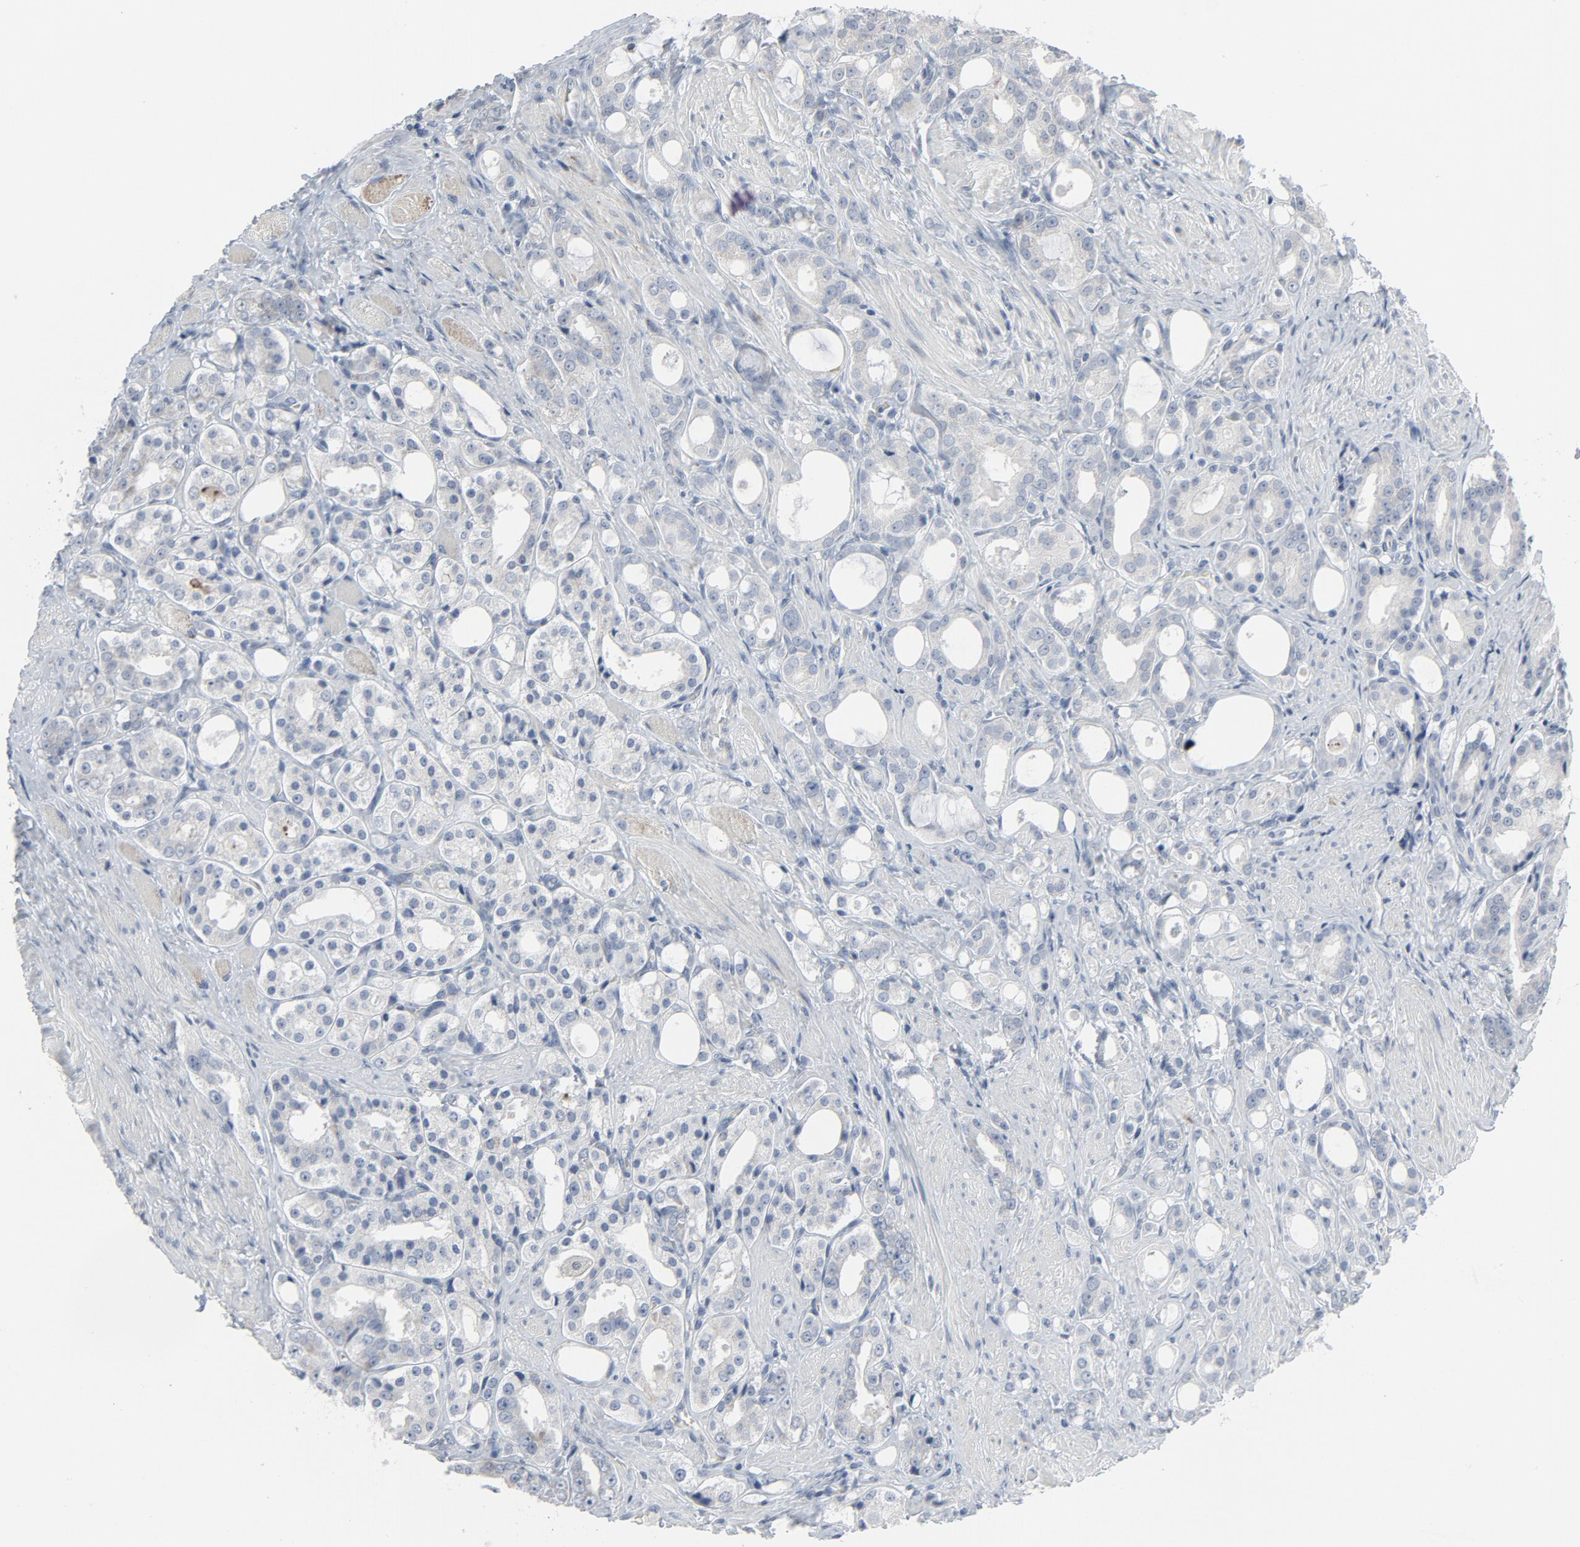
{"staining": {"intensity": "negative", "quantity": "none", "location": "none"}, "tissue": "prostate cancer", "cell_type": "Tumor cells", "image_type": "cancer", "snomed": [{"axis": "morphology", "description": "Adenocarcinoma, Medium grade"}, {"axis": "topography", "description": "Prostate"}], "caption": "The histopathology image demonstrates no significant expression in tumor cells of prostate cancer.", "gene": "GPX2", "patient": {"sex": "male", "age": 60}}